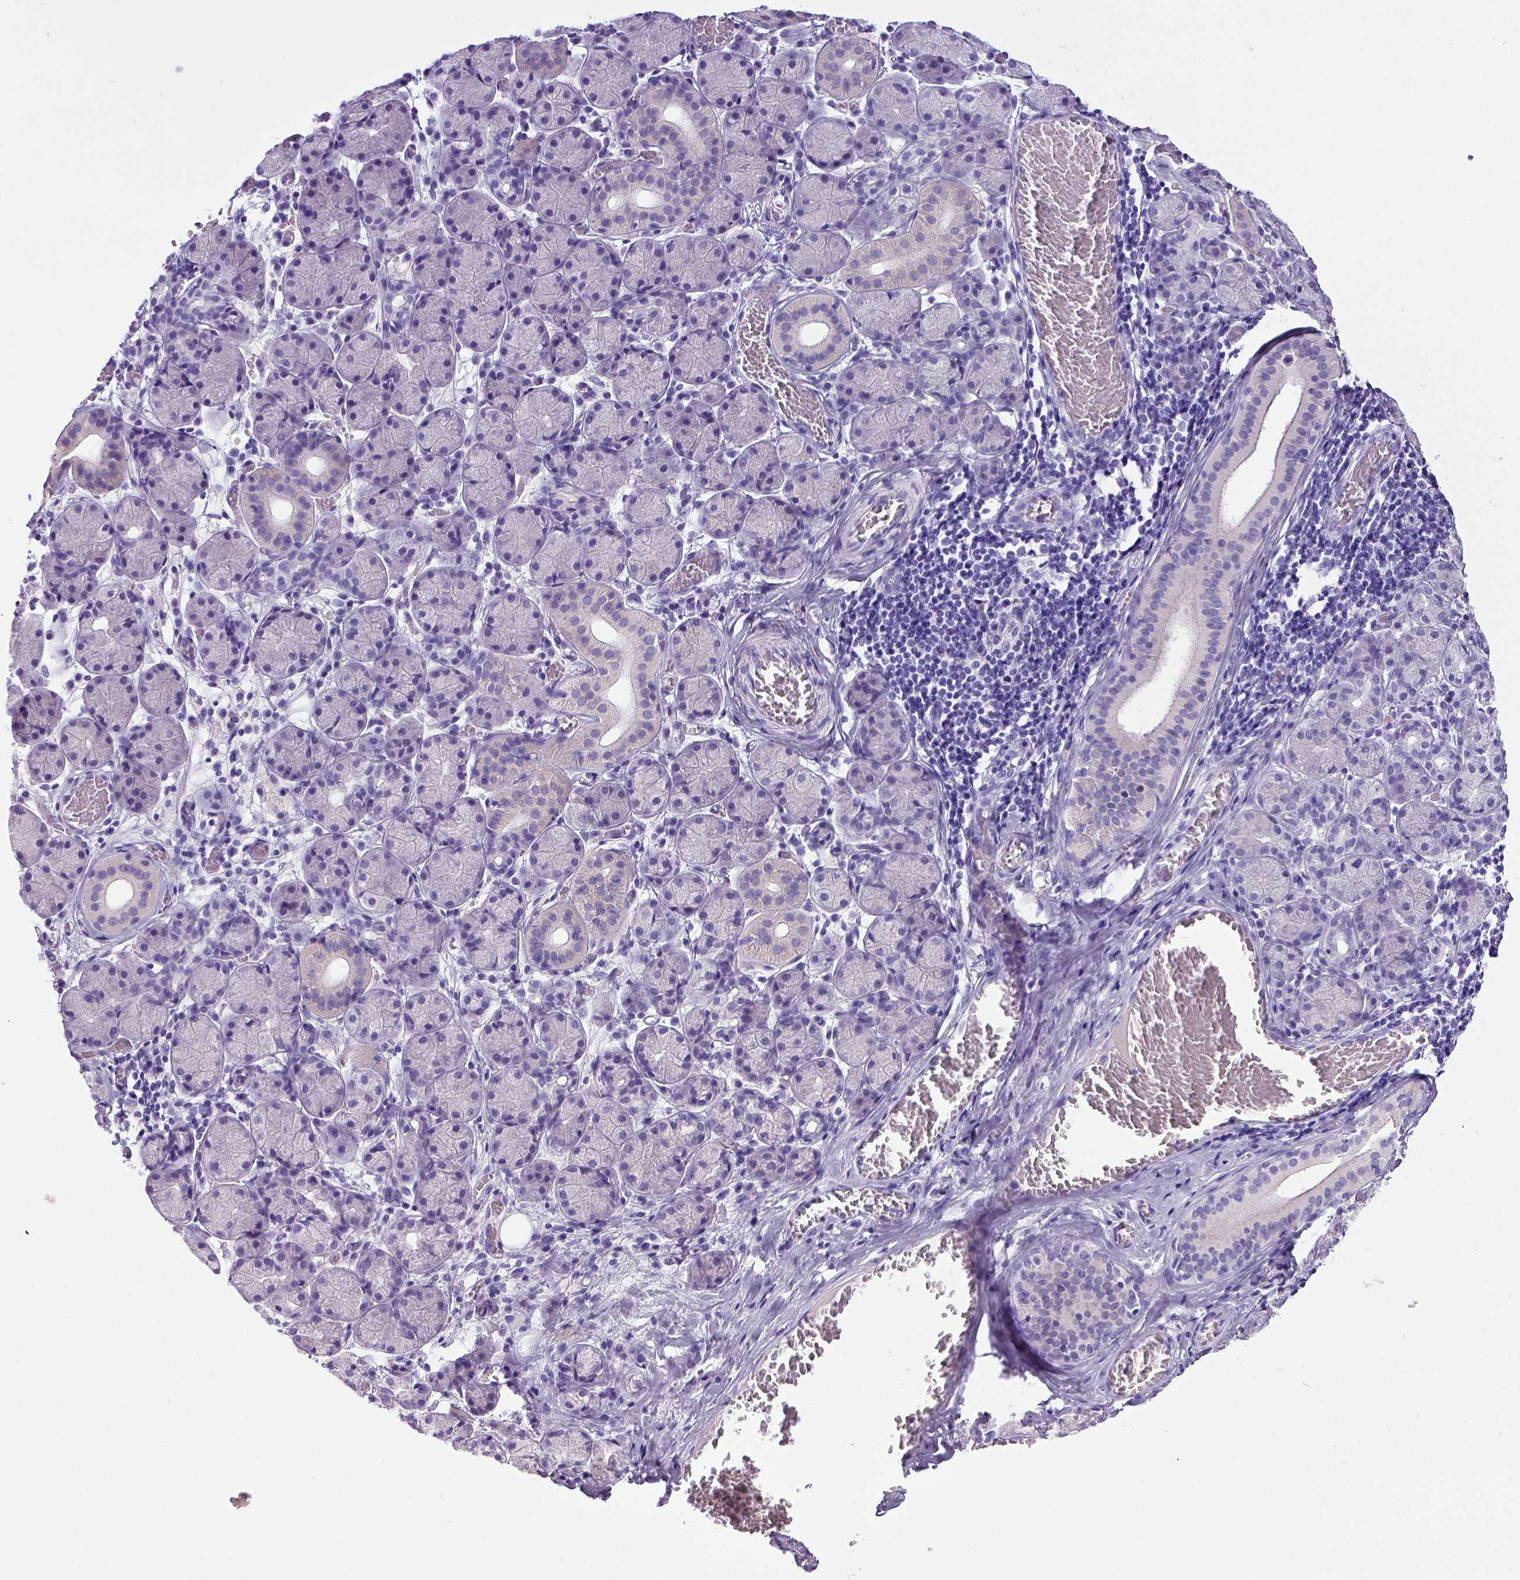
{"staining": {"intensity": "negative", "quantity": "none", "location": "none"}, "tissue": "salivary gland", "cell_type": "Glandular cells", "image_type": "normal", "snomed": [{"axis": "morphology", "description": "Normal tissue, NOS"}, {"axis": "topography", "description": "Salivary gland"}, {"axis": "topography", "description": "Peripheral nerve tissue"}], "caption": "Immunohistochemistry (IHC) photomicrograph of unremarkable salivary gland: human salivary gland stained with DAB demonstrates no significant protein positivity in glandular cells.", "gene": "SATB2", "patient": {"sex": "female", "age": 24}}